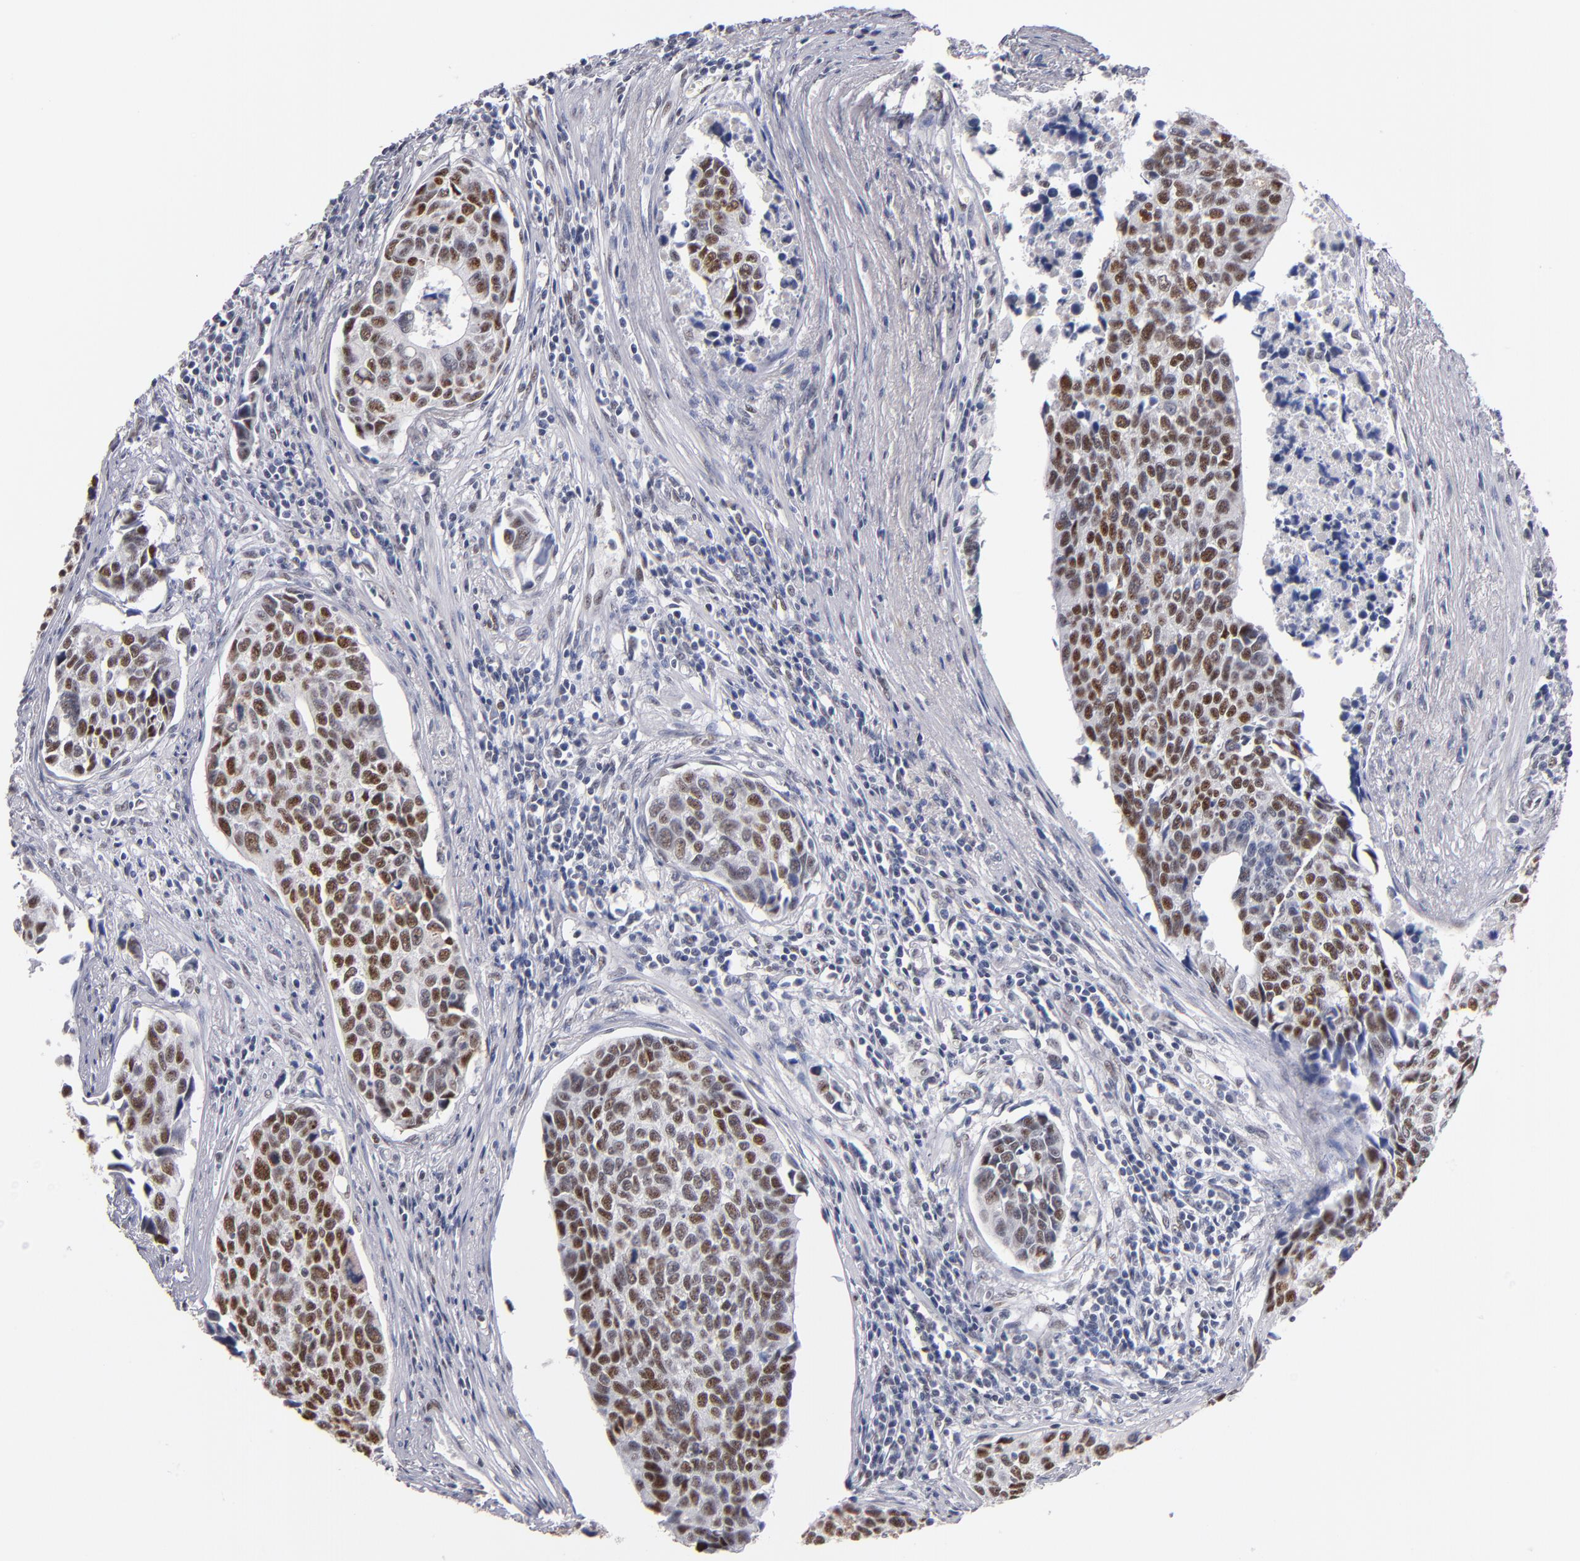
{"staining": {"intensity": "moderate", "quantity": "25%-75%", "location": "nuclear"}, "tissue": "urothelial cancer", "cell_type": "Tumor cells", "image_type": "cancer", "snomed": [{"axis": "morphology", "description": "Urothelial carcinoma, High grade"}, {"axis": "topography", "description": "Urinary bladder"}], "caption": "High-magnification brightfield microscopy of urothelial cancer stained with DAB (3,3'-diaminobenzidine) (brown) and counterstained with hematoxylin (blue). tumor cells exhibit moderate nuclear staining is appreciated in about25%-75% of cells. Using DAB (3,3'-diaminobenzidine) (brown) and hematoxylin (blue) stains, captured at high magnification using brightfield microscopy.", "gene": "MN1", "patient": {"sex": "male", "age": 81}}